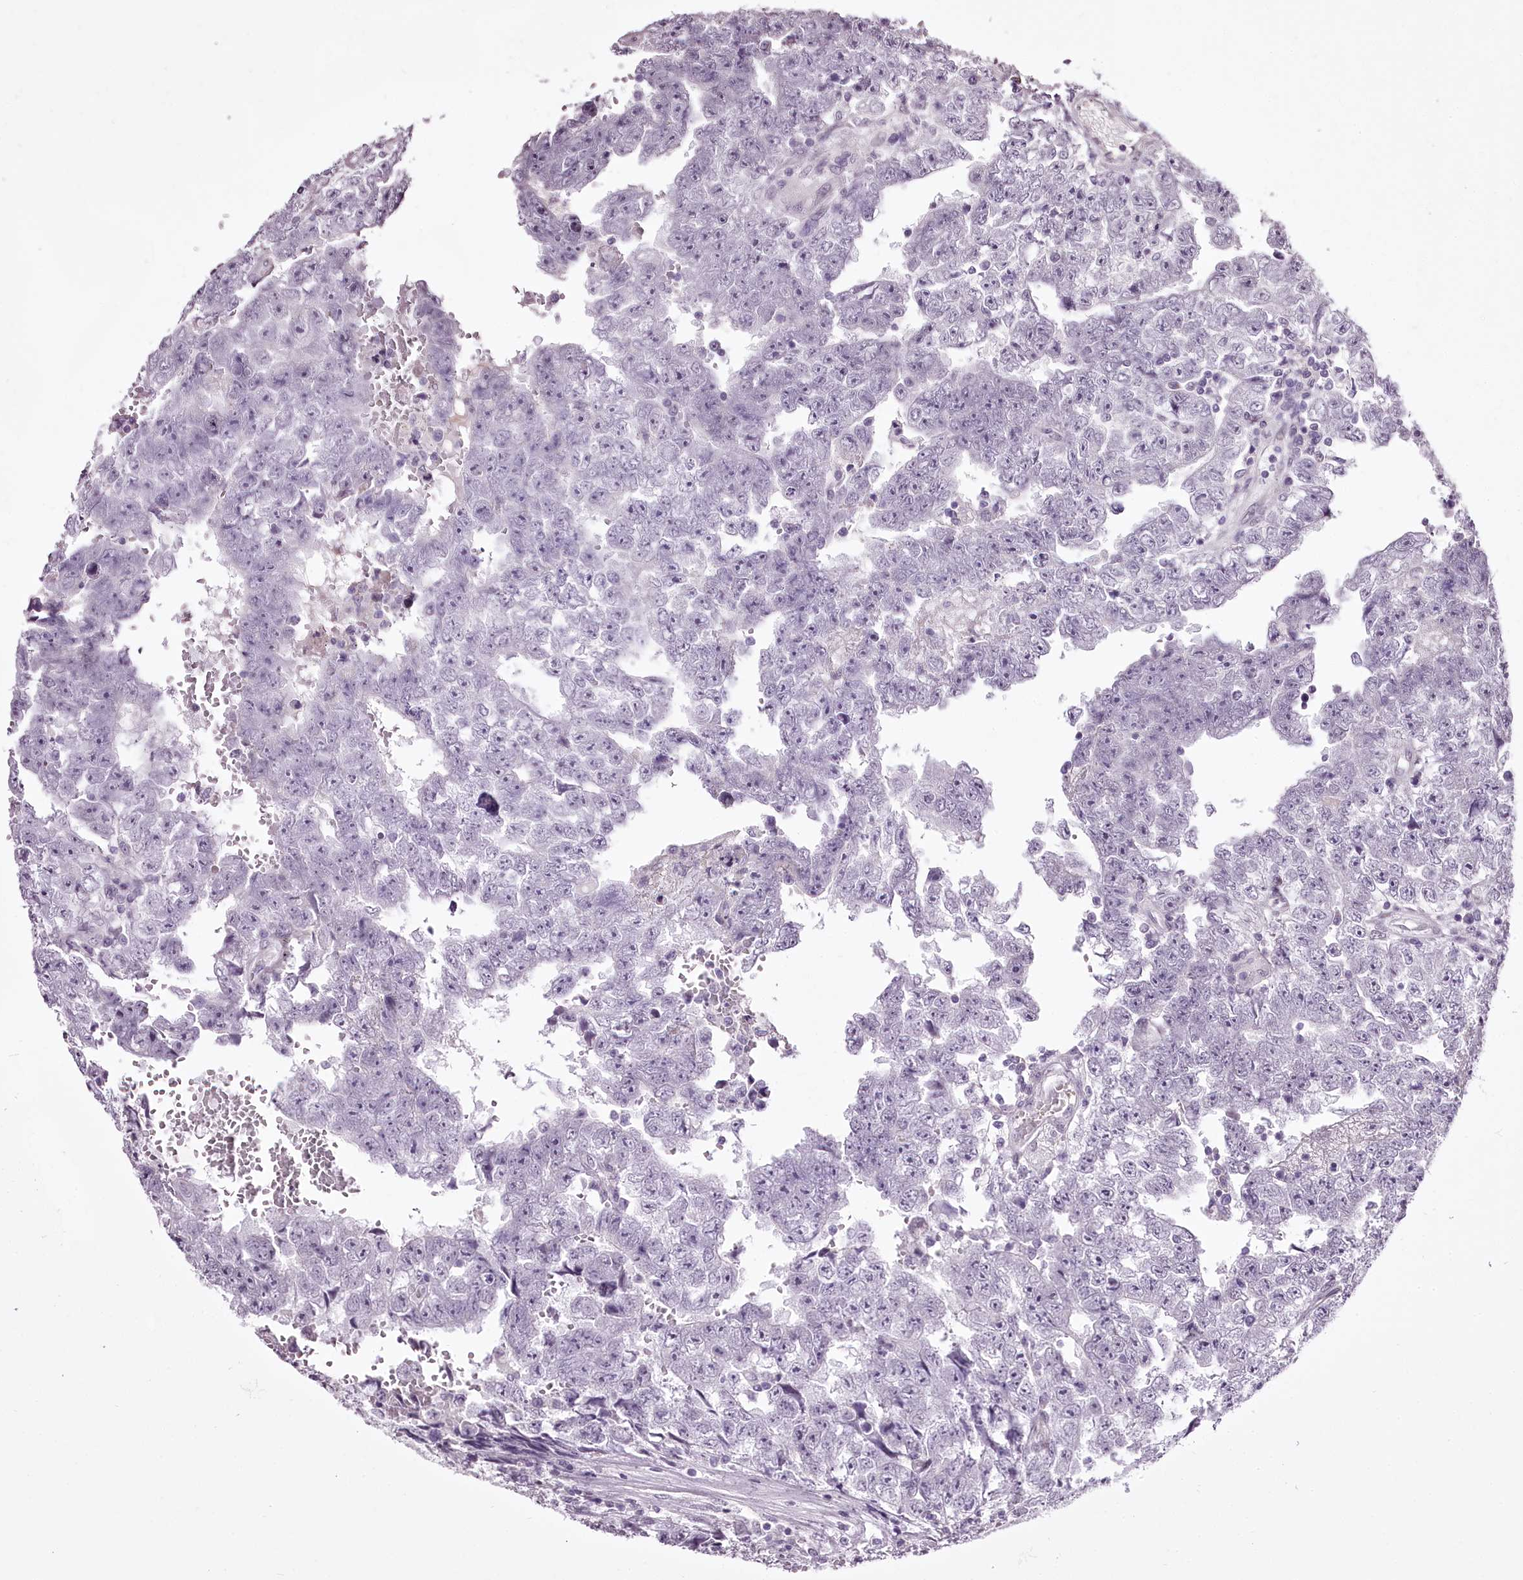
{"staining": {"intensity": "negative", "quantity": "none", "location": "none"}, "tissue": "testis cancer", "cell_type": "Tumor cells", "image_type": "cancer", "snomed": [{"axis": "morphology", "description": "Carcinoma, Embryonal, NOS"}, {"axis": "topography", "description": "Testis"}], "caption": "This image is of testis cancer stained with IHC to label a protein in brown with the nuclei are counter-stained blue. There is no positivity in tumor cells.", "gene": "C1orf56", "patient": {"sex": "male", "age": 25}}